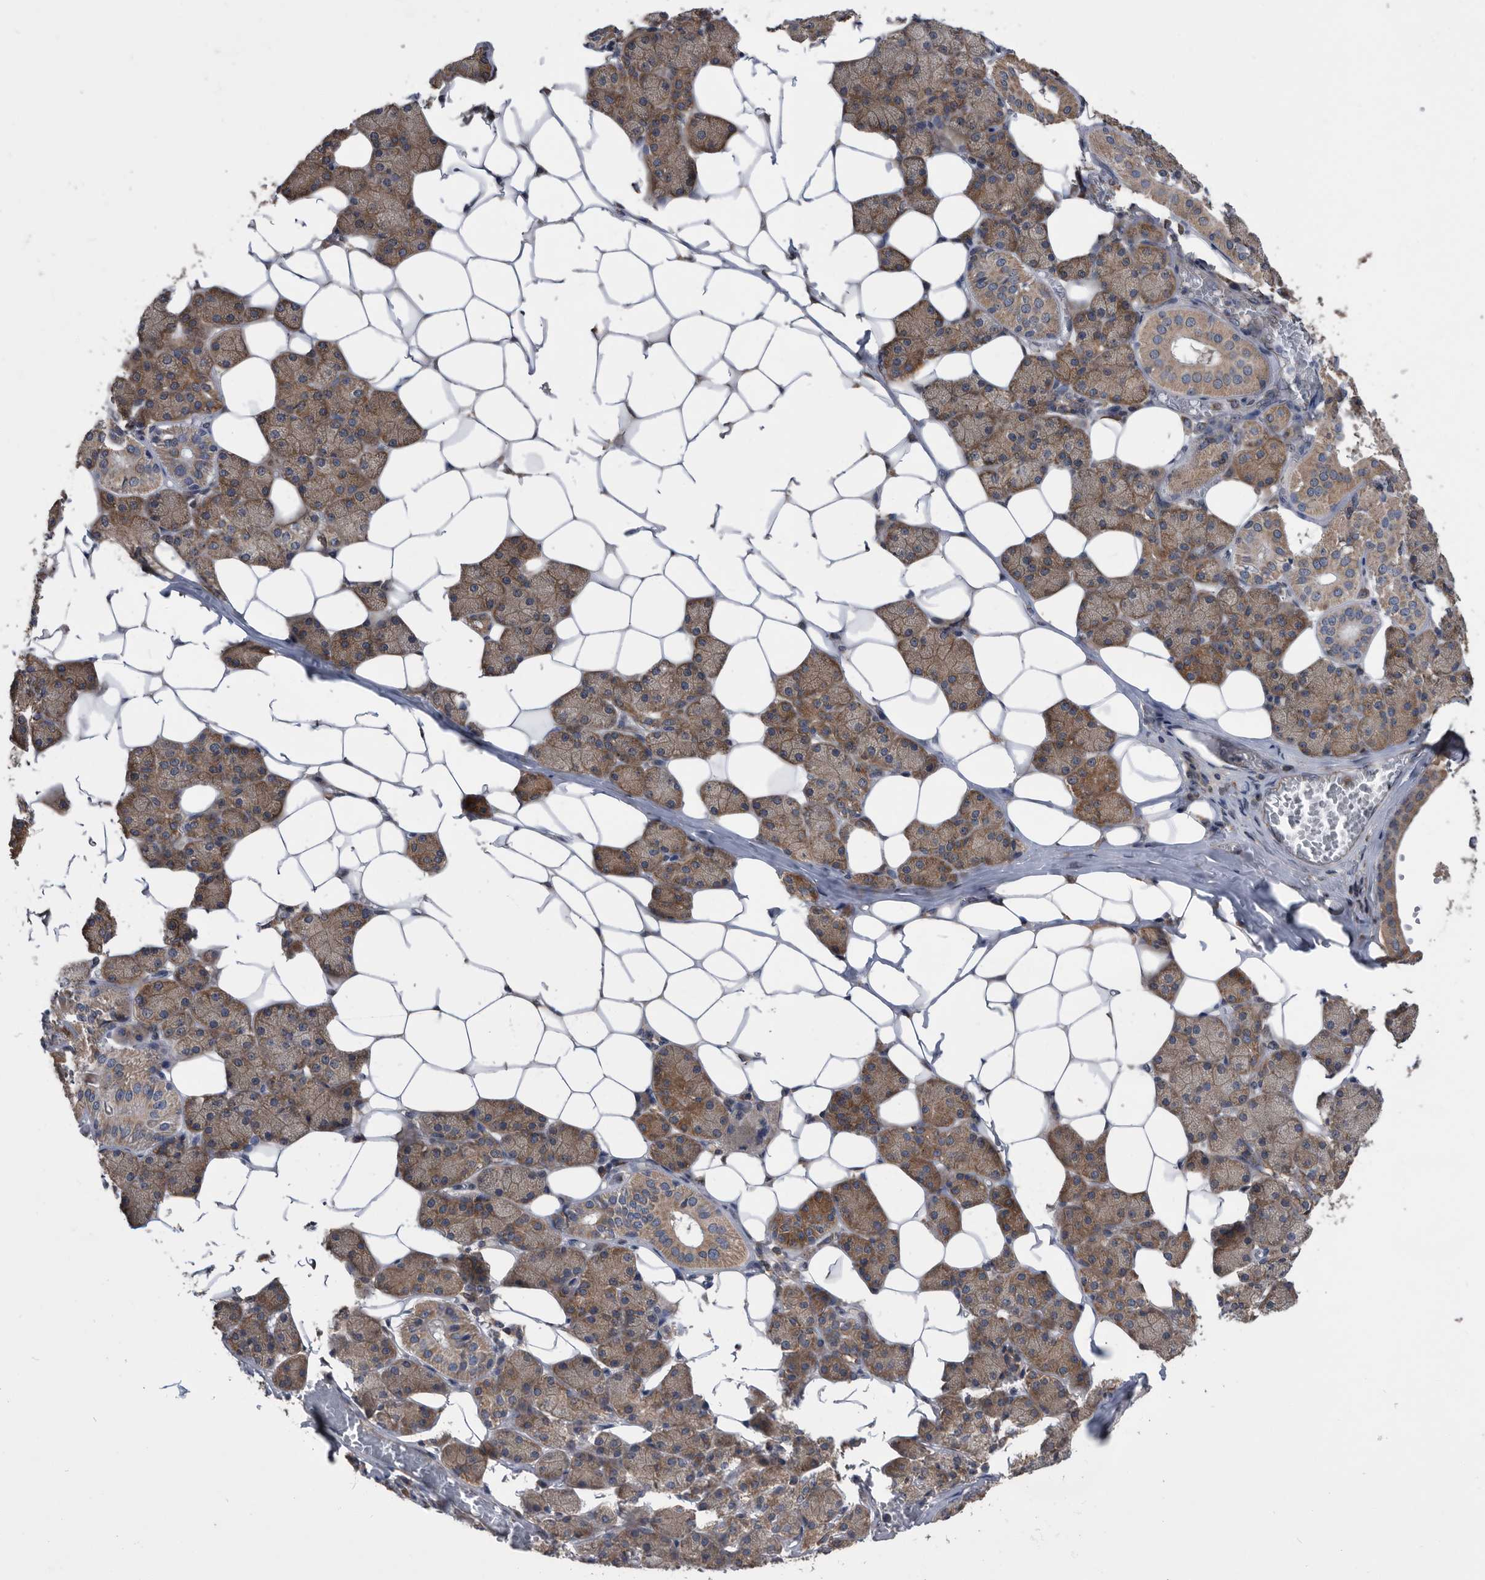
{"staining": {"intensity": "moderate", "quantity": ">75%", "location": "cytoplasmic/membranous"}, "tissue": "salivary gland", "cell_type": "Glandular cells", "image_type": "normal", "snomed": [{"axis": "morphology", "description": "Normal tissue, NOS"}, {"axis": "topography", "description": "Salivary gland"}], "caption": "High-magnification brightfield microscopy of normal salivary gland stained with DAB (3,3'-diaminobenzidine) (brown) and counterstained with hematoxylin (blue). glandular cells exhibit moderate cytoplasmic/membranous expression is present in about>75% of cells. (DAB IHC with brightfield microscopy, high magnification).", "gene": "NRBP1", "patient": {"sex": "female", "age": 33}}